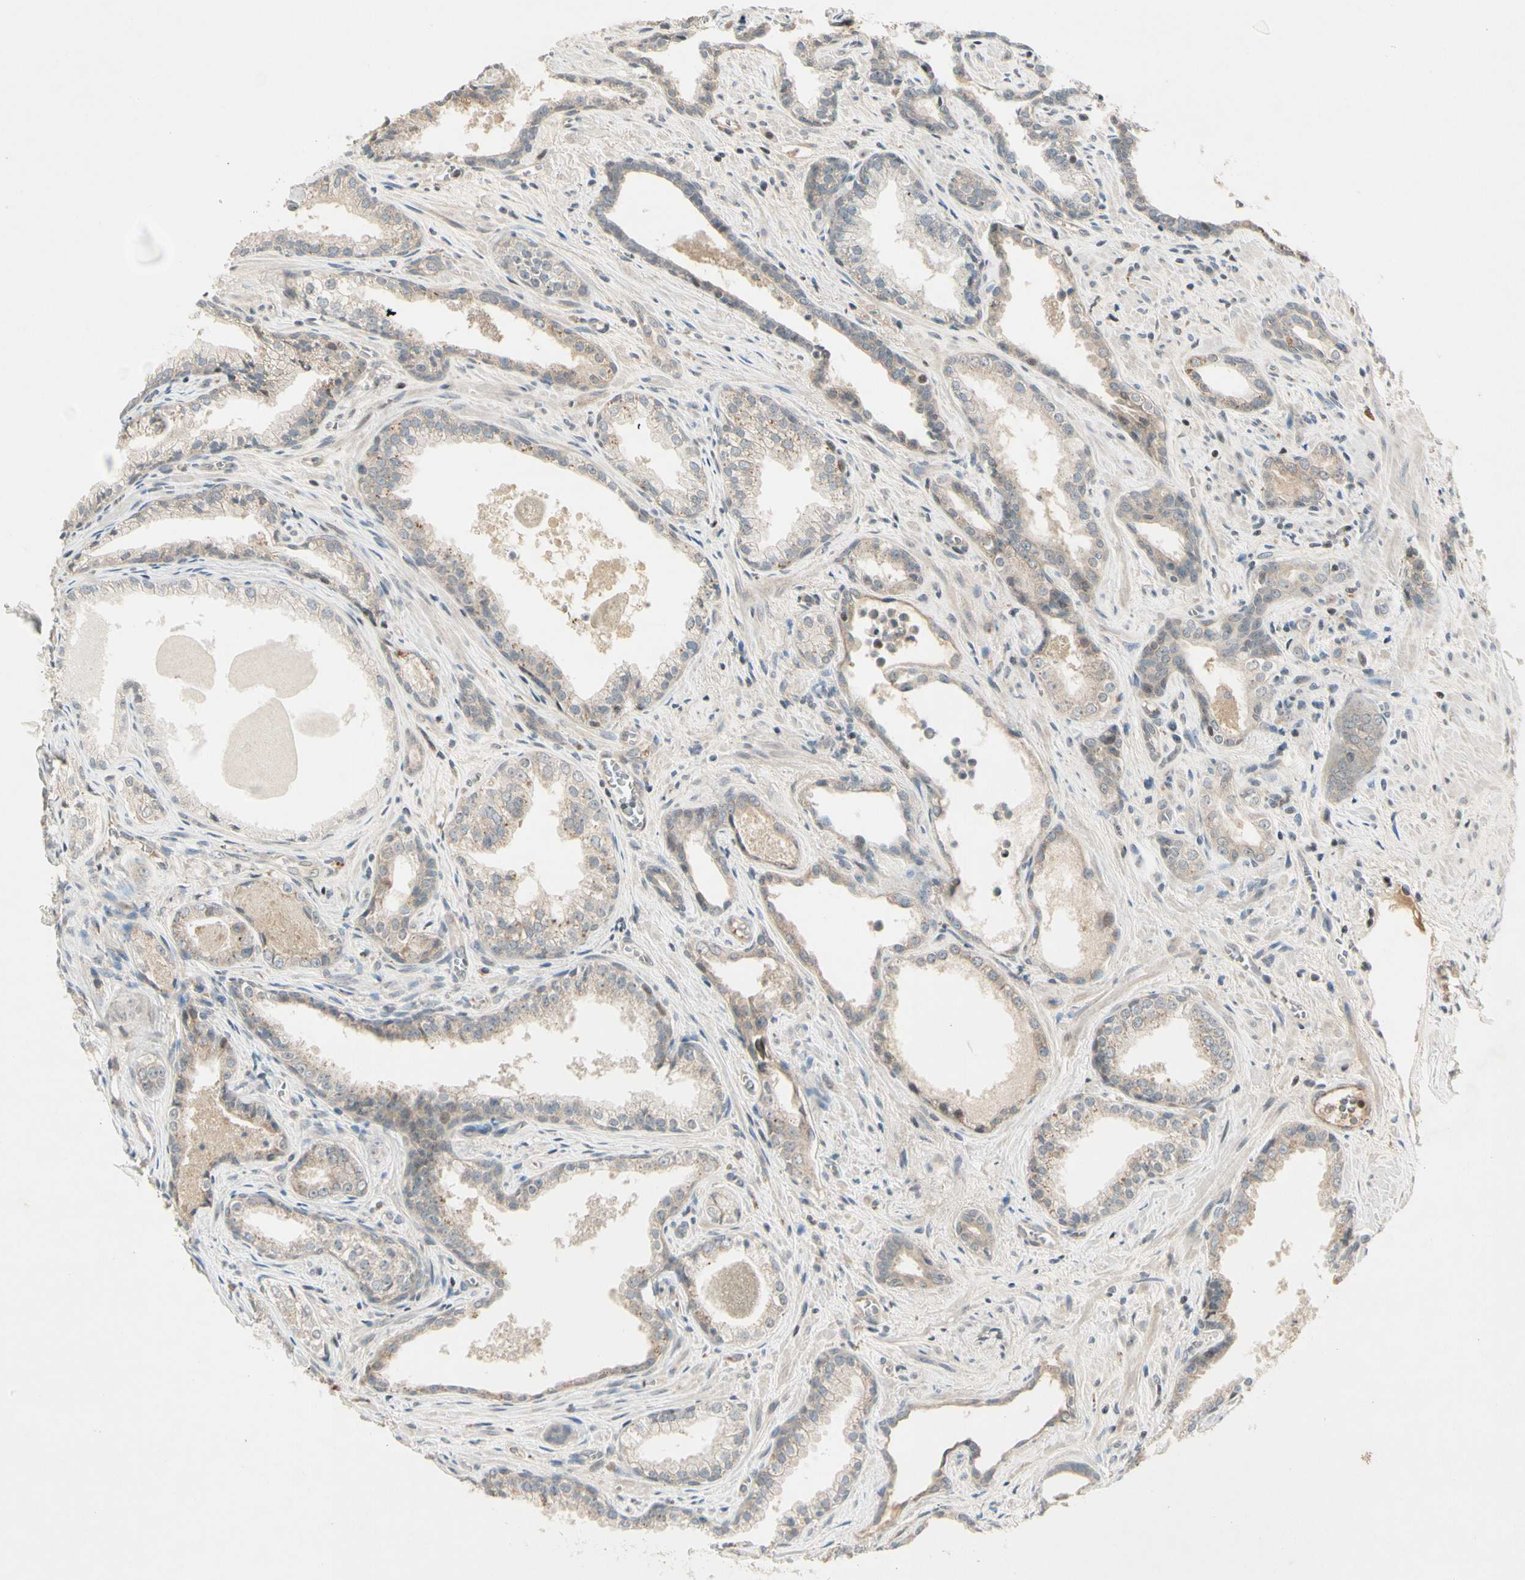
{"staining": {"intensity": "weak", "quantity": ">75%", "location": "cytoplasmic/membranous"}, "tissue": "prostate cancer", "cell_type": "Tumor cells", "image_type": "cancer", "snomed": [{"axis": "morphology", "description": "Adenocarcinoma, Low grade"}, {"axis": "topography", "description": "Prostate"}], "caption": "IHC staining of prostate adenocarcinoma (low-grade), which reveals low levels of weak cytoplasmic/membranous expression in approximately >75% of tumor cells indicating weak cytoplasmic/membranous protein staining. The staining was performed using DAB (3,3'-diaminobenzidine) (brown) for protein detection and nuclei were counterstained in hematoxylin (blue).", "gene": "ICAM5", "patient": {"sex": "male", "age": 60}}